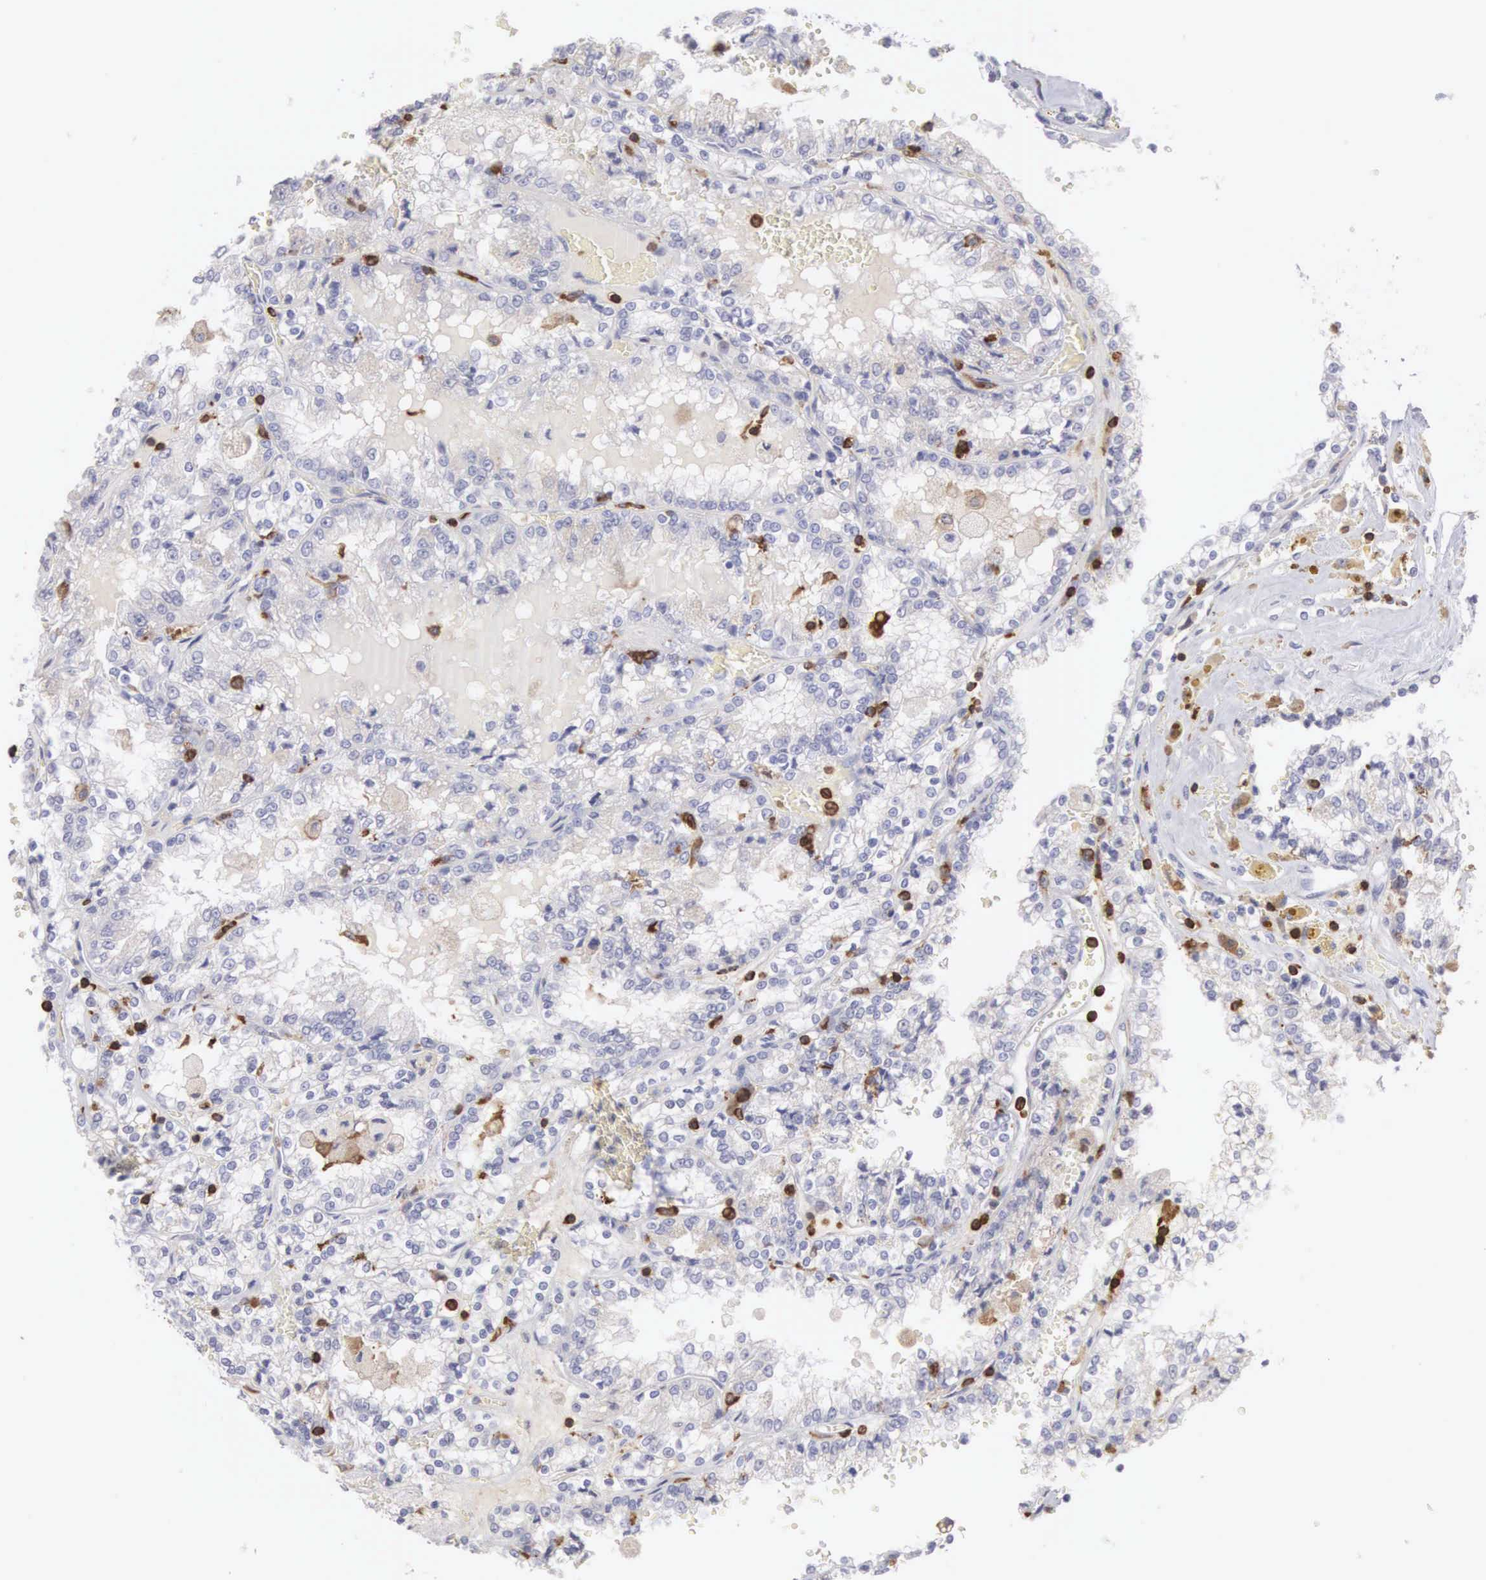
{"staining": {"intensity": "negative", "quantity": "none", "location": "none"}, "tissue": "renal cancer", "cell_type": "Tumor cells", "image_type": "cancer", "snomed": [{"axis": "morphology", "description": "Adenocarcinoma, NOS"}, {"axis": "topography", "description": "Kidney"}], "caption": "Protein analysis of renal cancer reveals no significant expression in tumor cells.", "gene": "SH3BP1", "patient": {"sex": "female", "age": 56}}